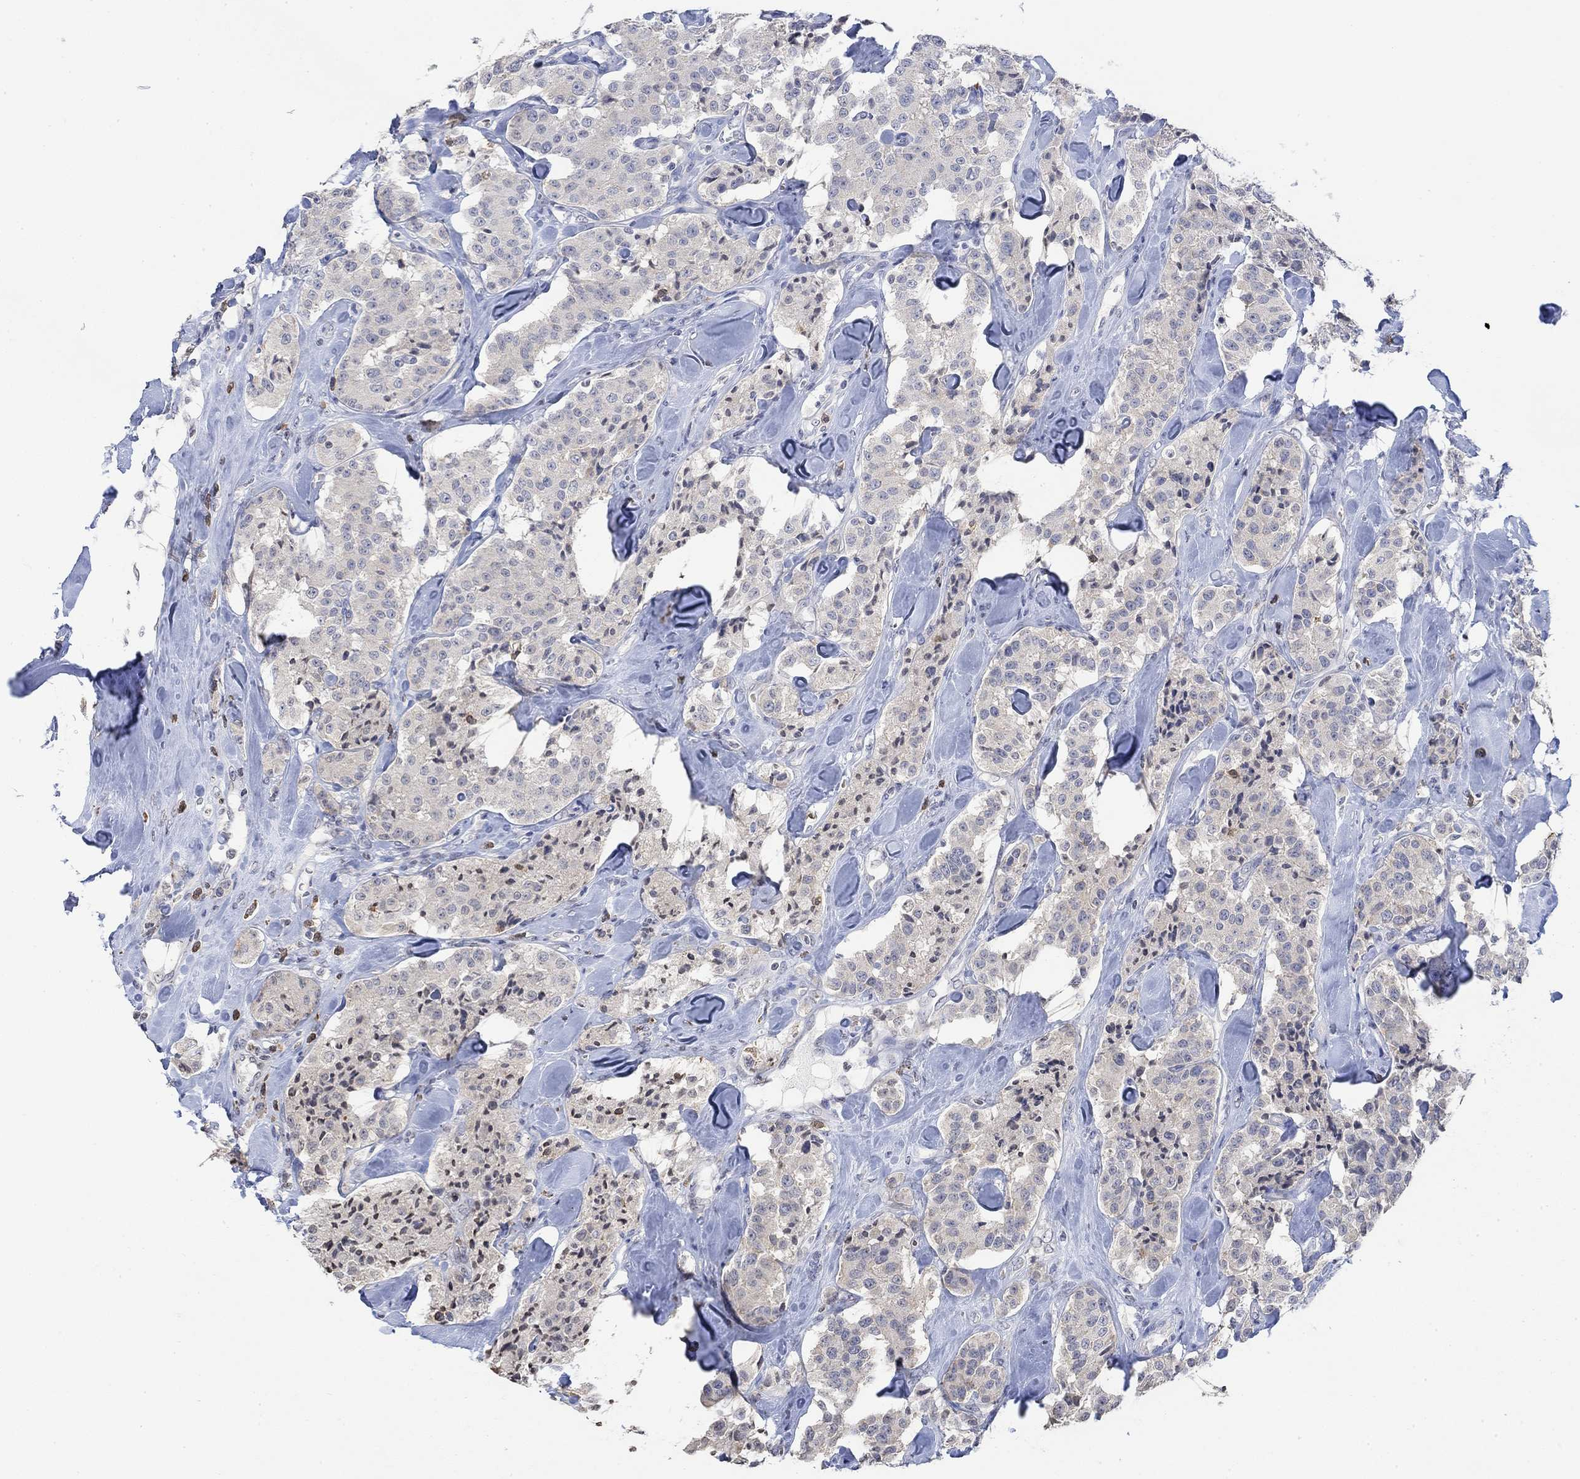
{"staining": {"intensity": "negative", "quantity": "none", "location": "none"}, "tissue": "carcinoid", "cell_type": "Tumor cells", "image_type": "cancer", "snomed": [{"axis": "morphology", "description": "Carcinoid, malignant, NOS"}, {"axis": "topography", "description": "Pancreas"}], "caption": "A micrograph of carcinoid stained for a protein shows no brown staining in tumor cells. (Brightfield microscopy of DAB (3,3'-diaminobenzidine) immunohistochemistry at high magnification).", "gene": "TMEM255A", "patient": {"sex": "male", "age": 41}}